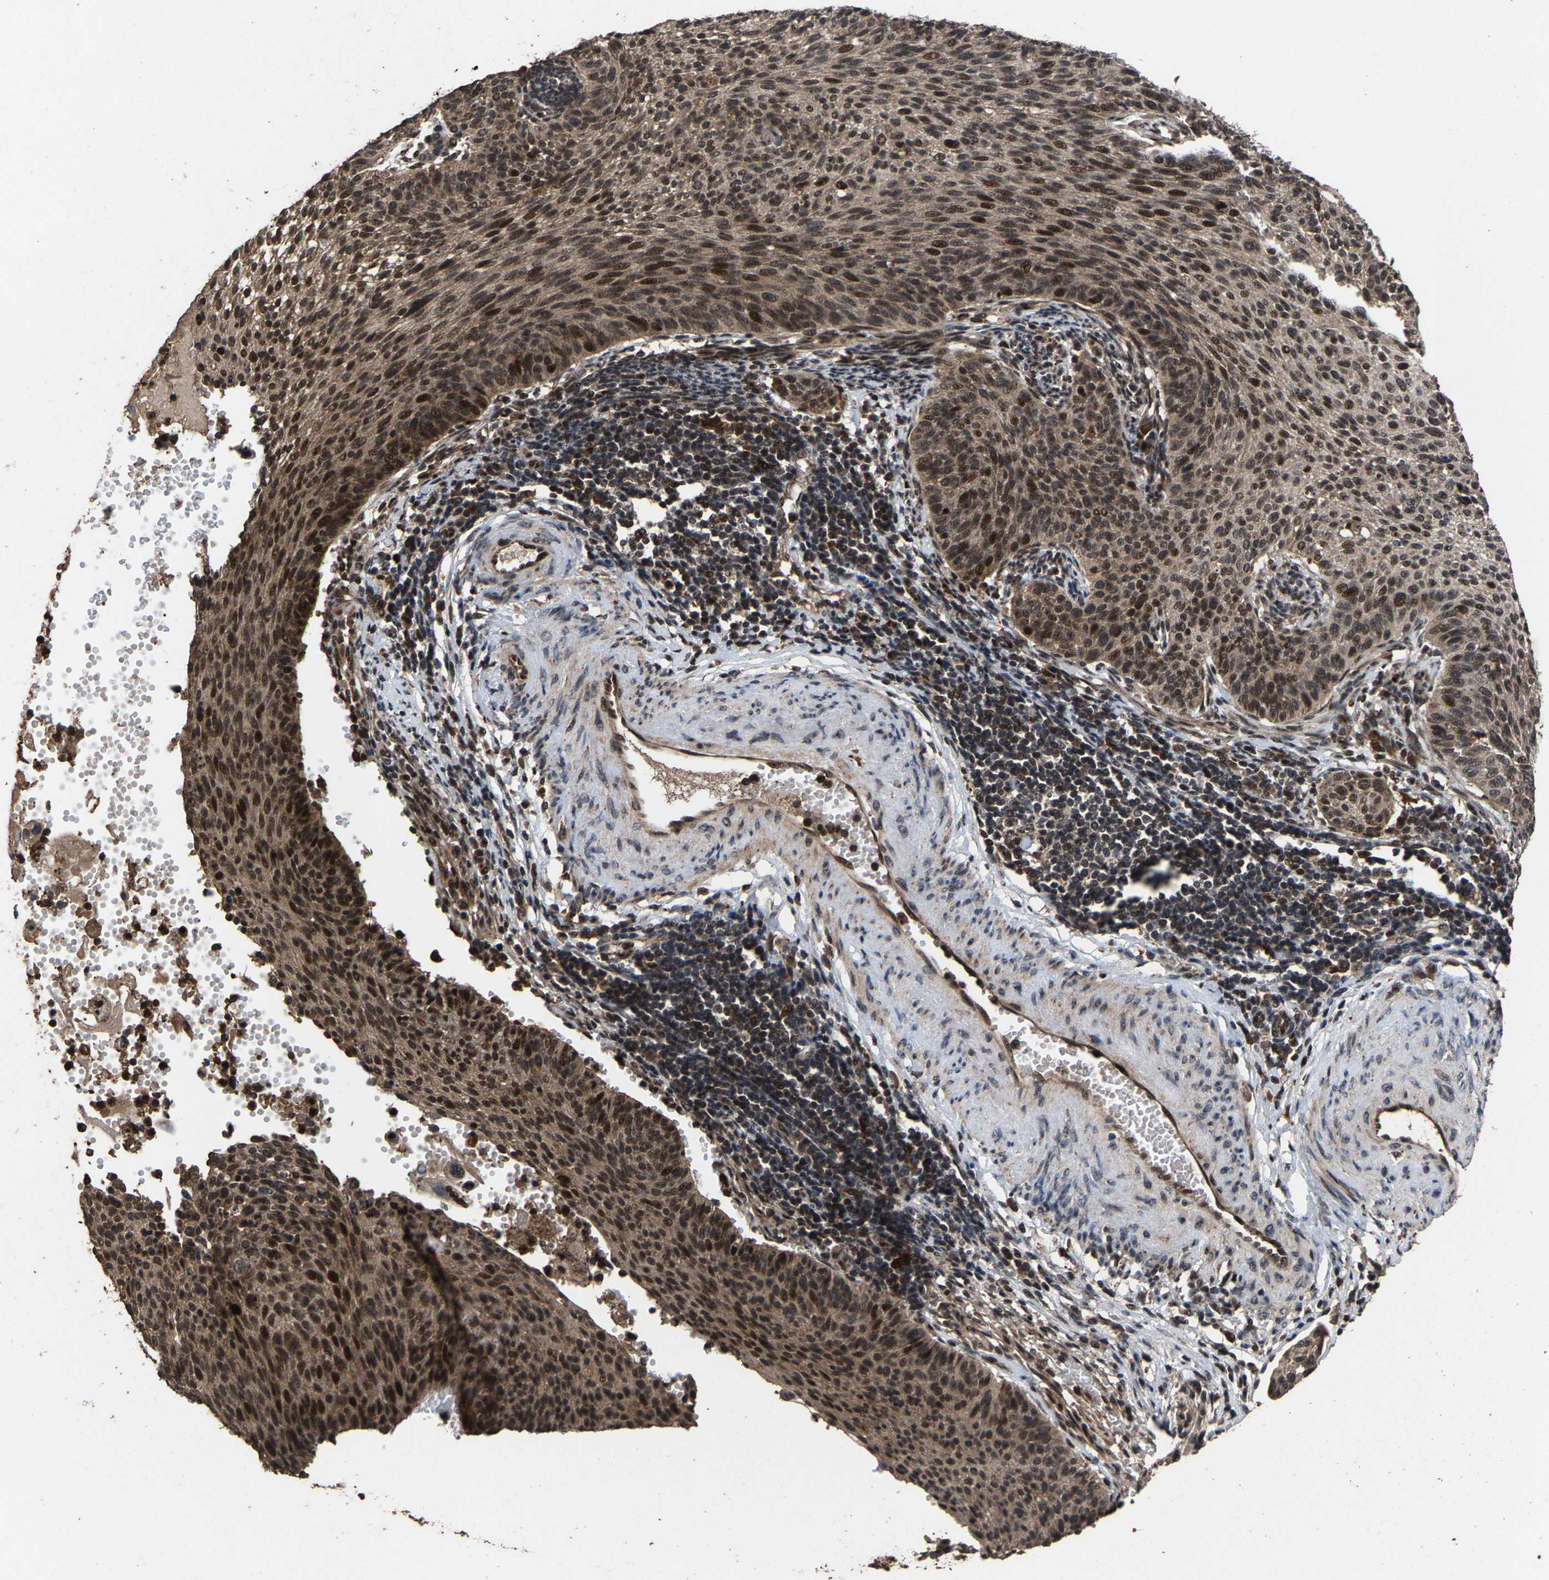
{"staining": {"intensity": "strong", "quantity": ">75%", "location": "cytoplasmic/membranous,nuclear"}, "tissue": "cervical cancer", "cell_type": "Tumor cells", "image_type": "cancer", "snomed": [{"axis": "morphology", "description": "Squamous cell carcinoma, NOS"}, {"axis": "topography", "description": "Cervix"}], "caption": "IHC of human cervical squamous cell carcinoma demonstrates high levels of strong cytoplasmic/membranous and nuclear expression in about >75% of tumor cells.", "gene": "HAUS6", "patient": {"sex": "female", "age": 70}}